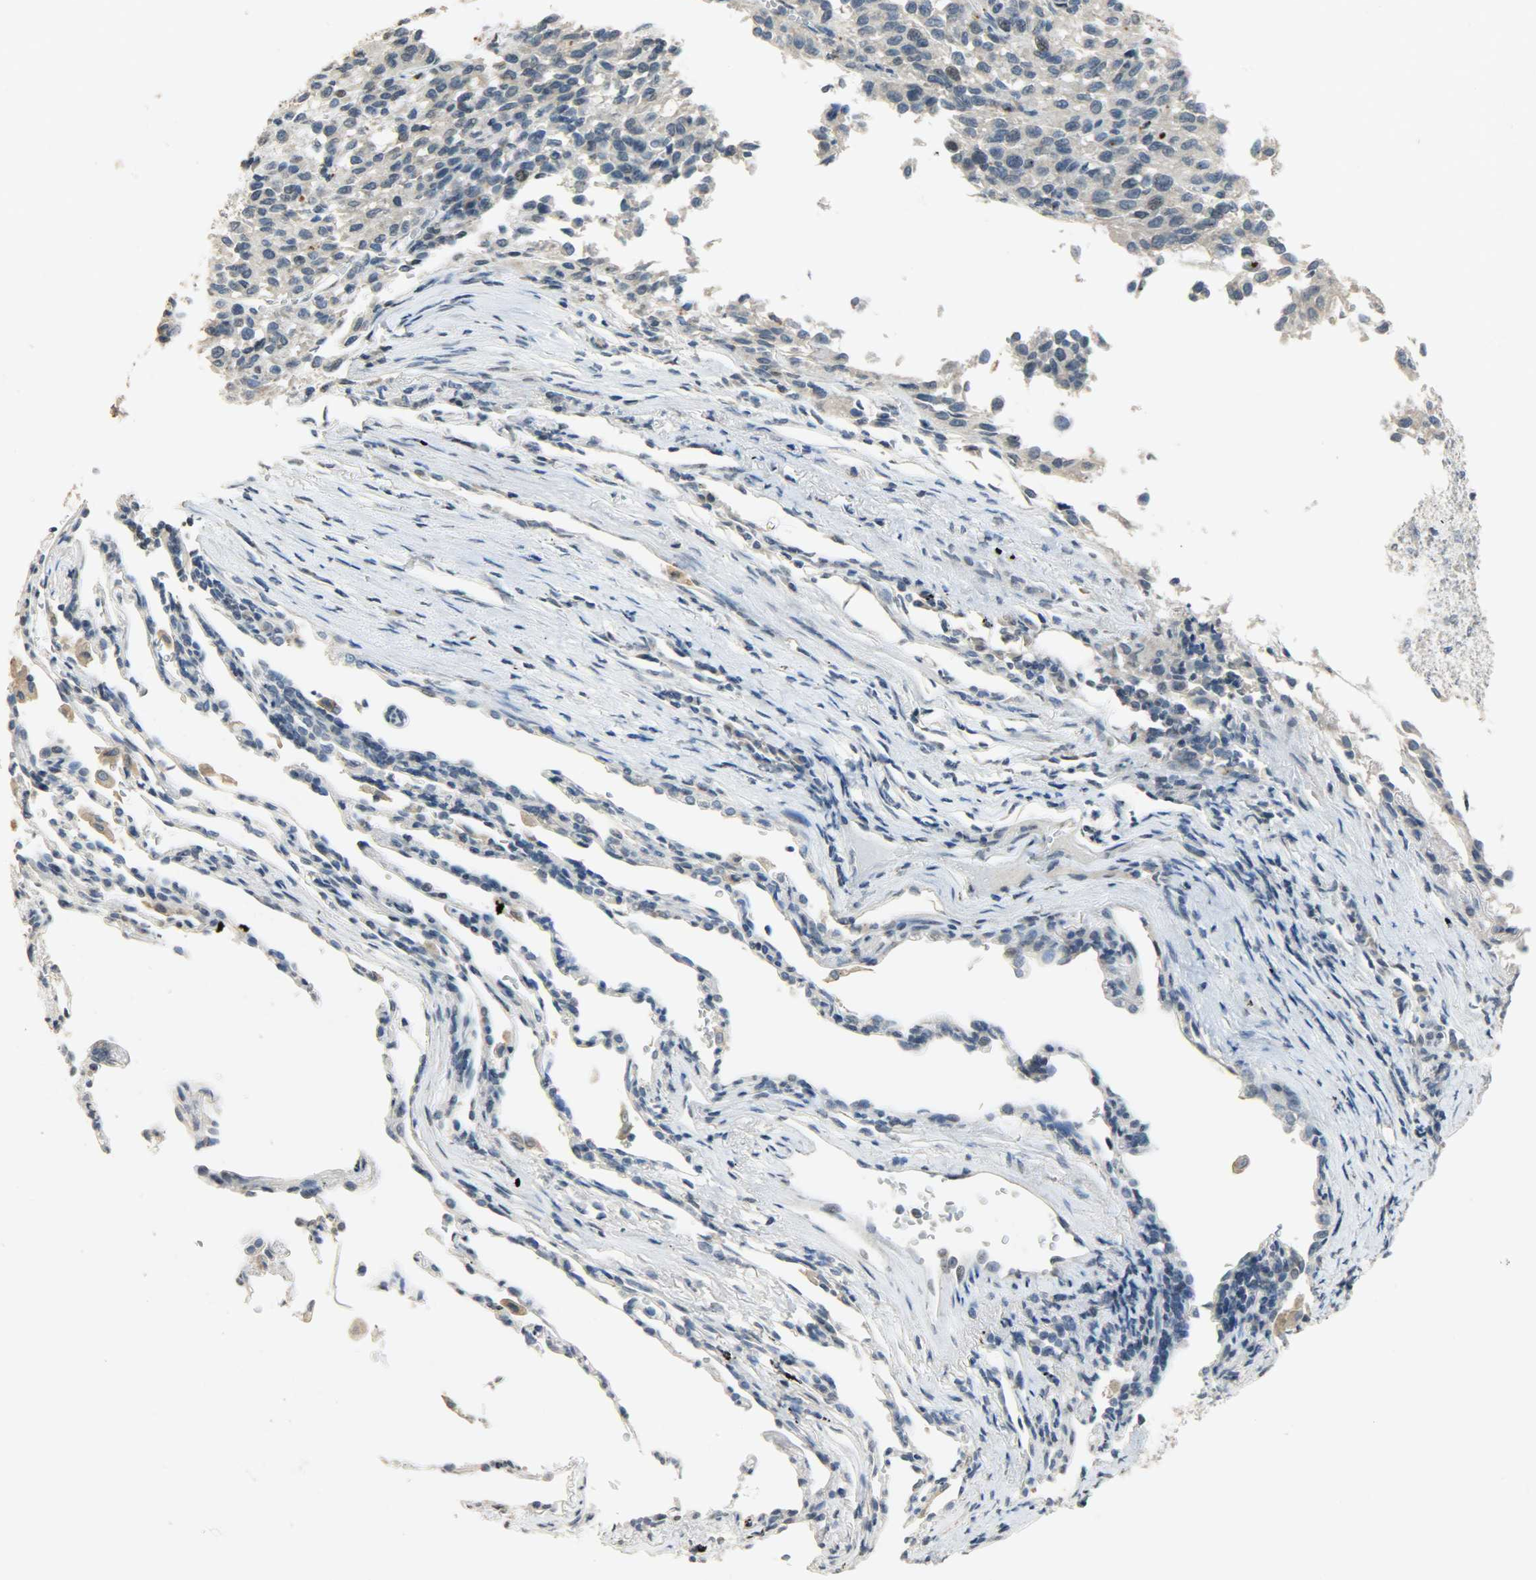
{"staining": {"intensity": "negative", "quantity": "none", "location": "none"}, "tissue": "melanoma", "cell_type": "Tumor cells", "image_type": "cancer", "snomed": [{"axis": "morphology", "description": "Malignant melanoma, Metastatic site"}, {"axis": "topography", "description": "Lung"}], "caption": "Immunohistochemical staining of malignant melanoma (metastatic site) demonstrates no significant expression in tumor cells.", "gene": "DNAJB6", "patient": {"sex": "male", "age": 64}}